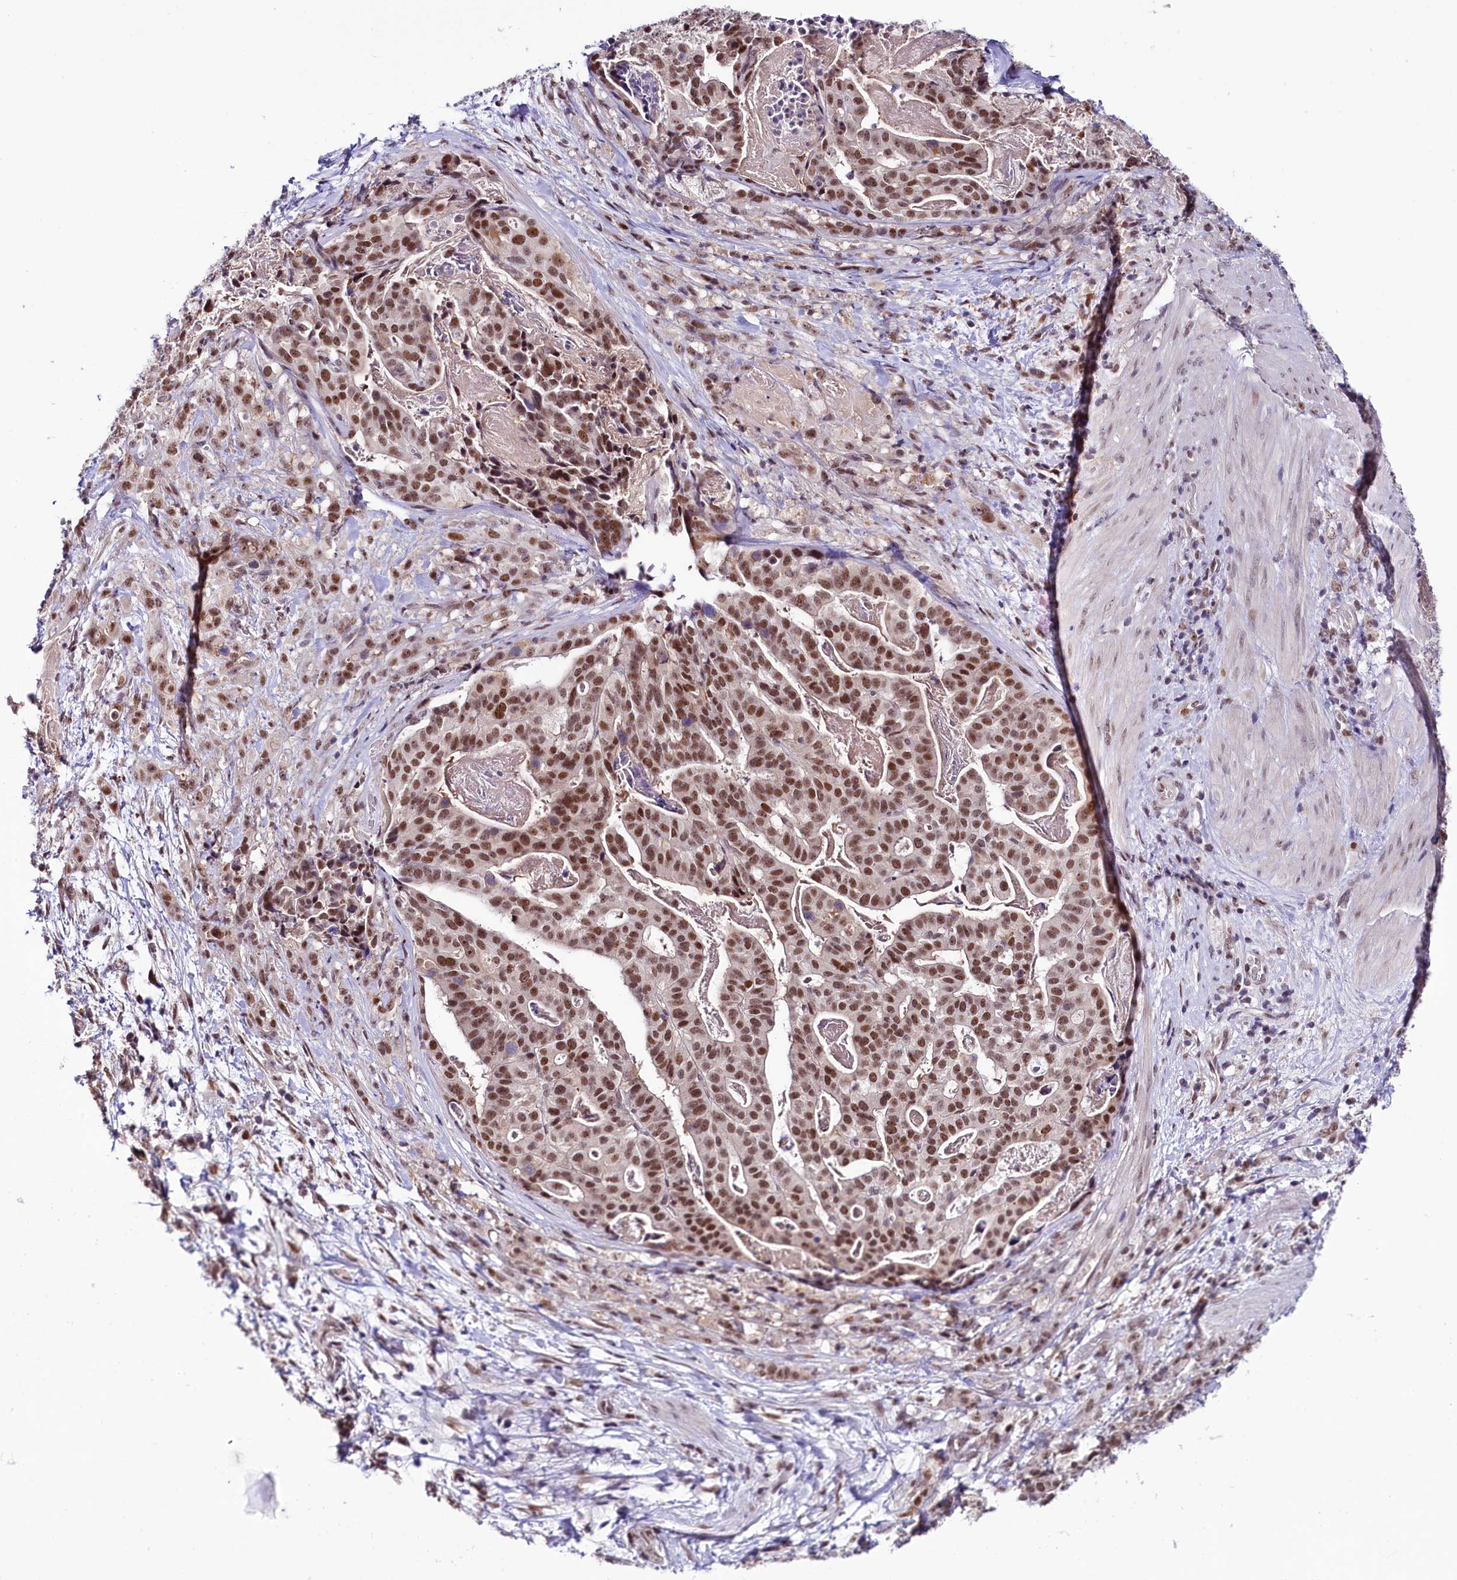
{"staining": {"intensity": "moderate", "quantity": ">75%", "location": "nuclear"}, "tissue": "stomach cancer", "cell_type": "Tumor cells", "image_type": "cancer", "snomed": [{"axis": "morphology", "description": "Adenocarcinoma, NOS"}, {"axis": "topography", "description": "Stomach"}], "caption": "Immunohistochemistry (IHC) histopathology image of neoplastic tissue: stomach adenocarcinoma stained using IHC shows medium levels of moderate protein expression localized specifically in the nuclear of tumor cells, appearing as a nuclear brown color.", "gene": "SCAF11", "patient": {"sex": "male", "age": 48}}